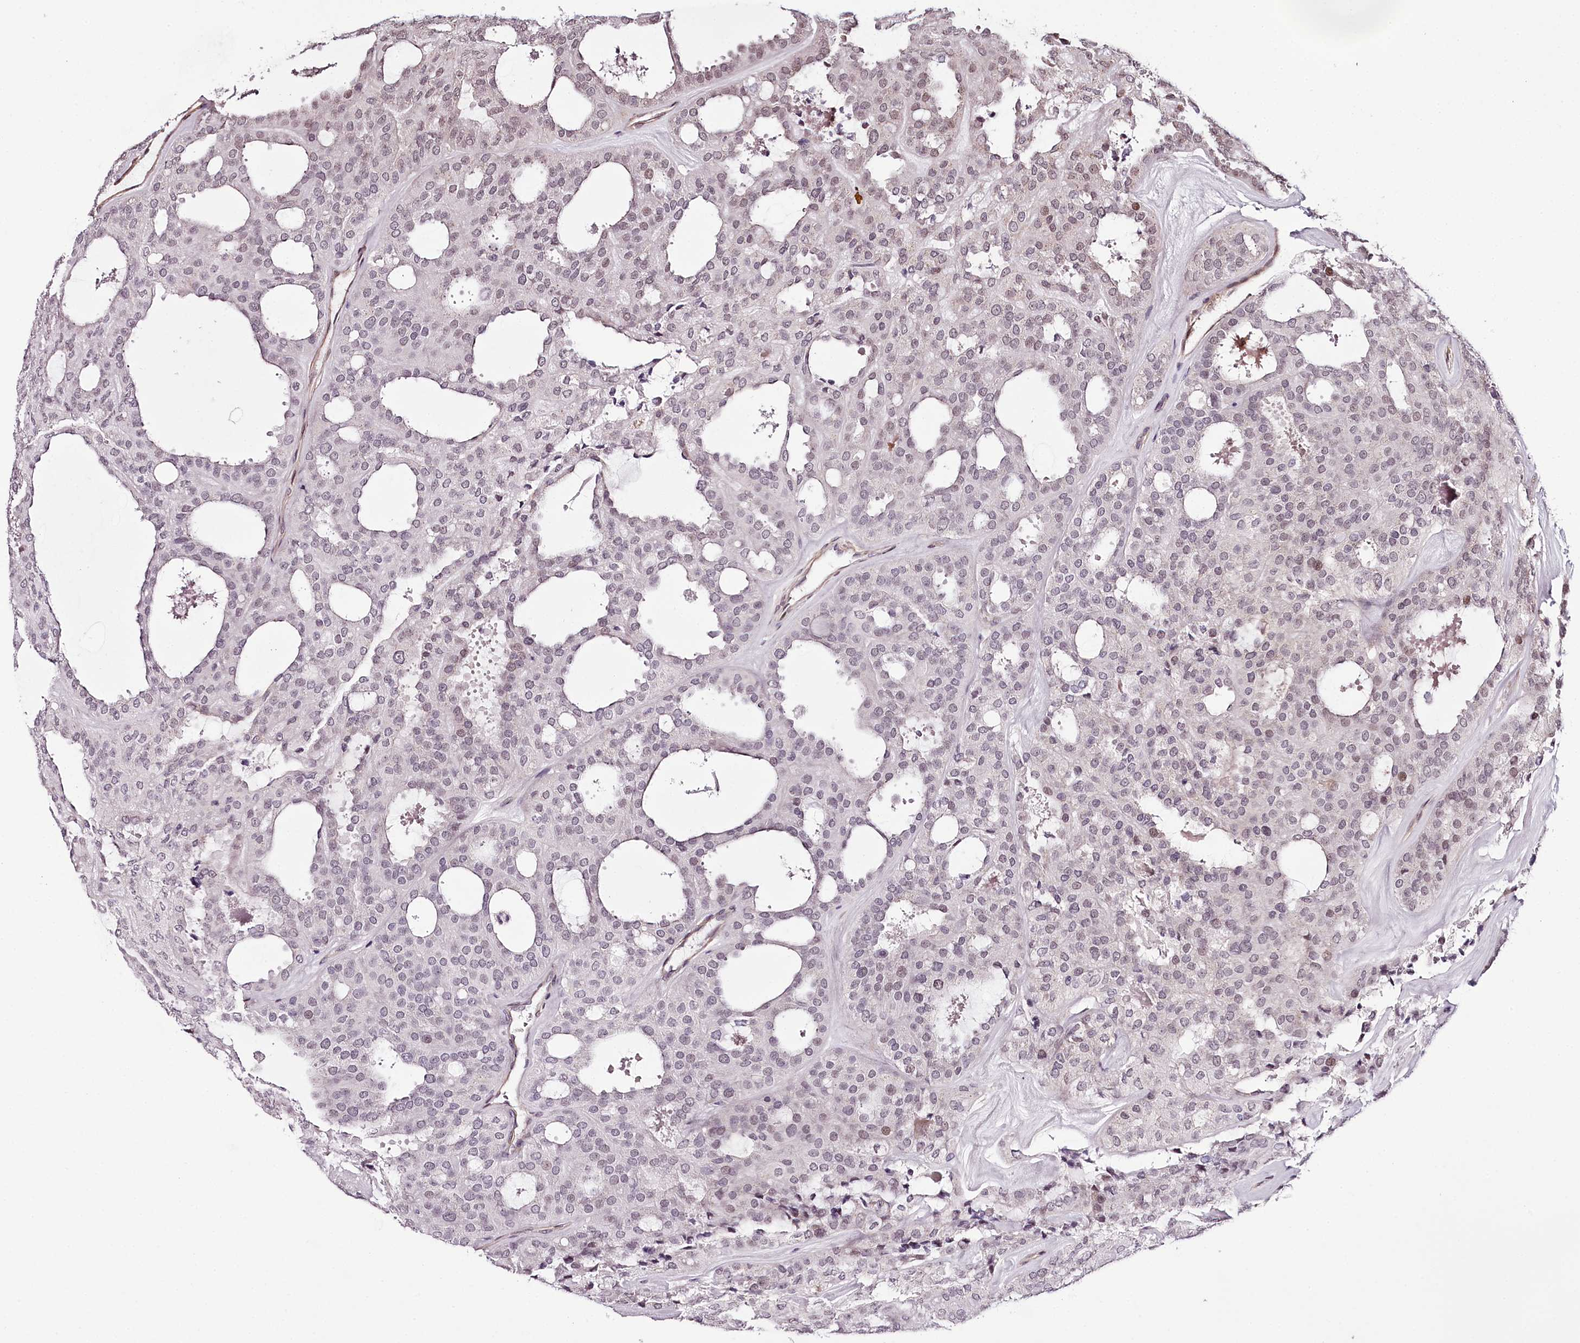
{"staining": {"intensity": "weak", "quantity": "25%-75%", "location": "nuclear"}, "tissue": "thyroid cancer", "cell_type": "Tumor cells", "image_type": "cancer", "snomed": [{"axis": "morphology", "description": "Follicular adenoma carcinoma, NOS"}, {"axis": "topography", "description": "Thyroid gland"}], "caption": "High-power microscopy captured an immunohistochemistry (IHC) image of thyroid cancer, revealing weak nuclear expression in approximately 25%-75% of tumor cells. (Brightfield microscopy of DAB IHC at high magnification).", "gene": "TTC33", "patient": {"sex": "male", "age": 75}}